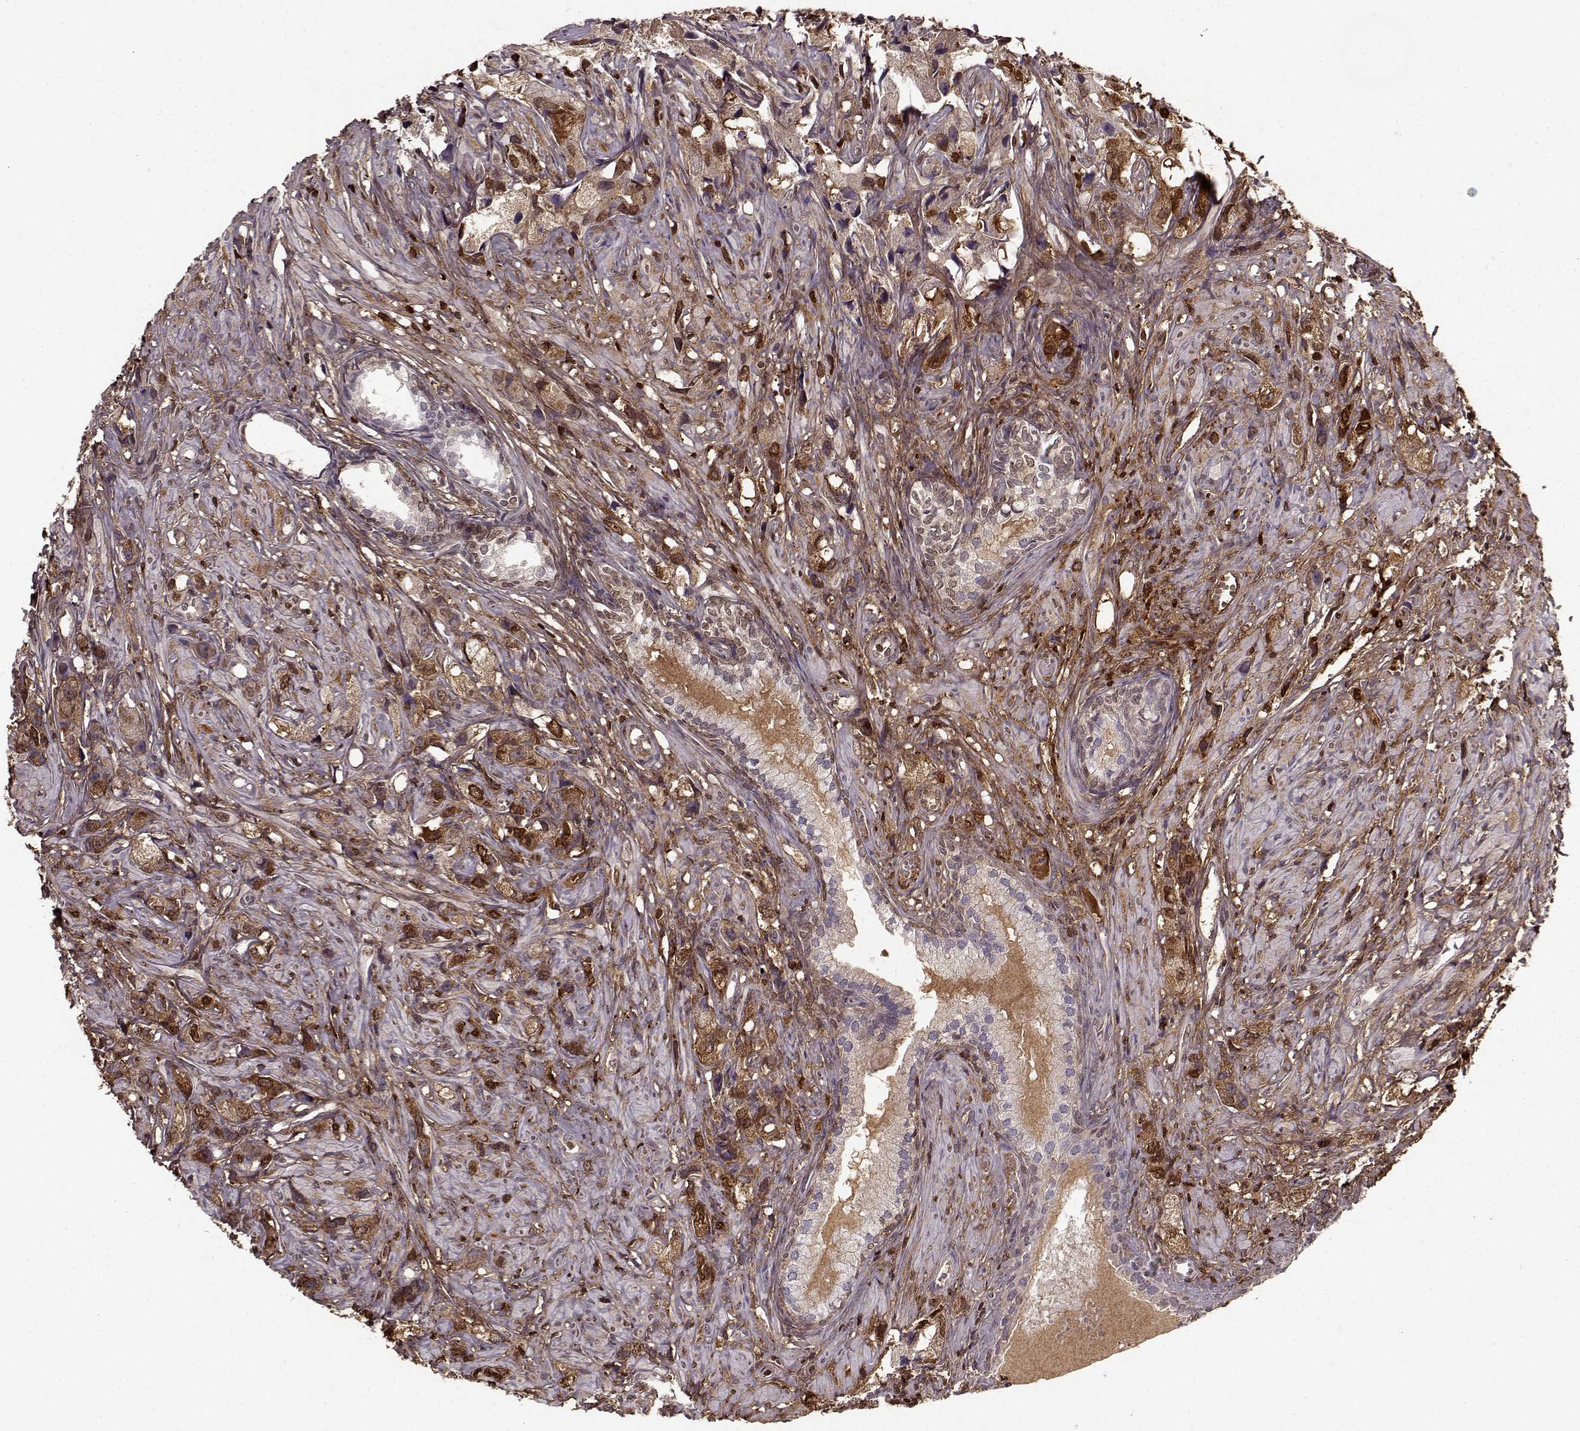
{"staining": {"intensity": "negative", "quantity": "none", "location": "none"}, "tissue": "prostate cancer", "cell_type": "Tumor cells", "image_type": "cancer", "snomed": [{"axis": "morphology", "description": "Adenocarcinoma, High grade"}, {"axis": "topography", "description": "Prostate"}], "caption": "Tumor cells are negative for brown protein staining in prostate cancer.", "gene": "LUM", "patient": {"sex": "male", "age": 75}}